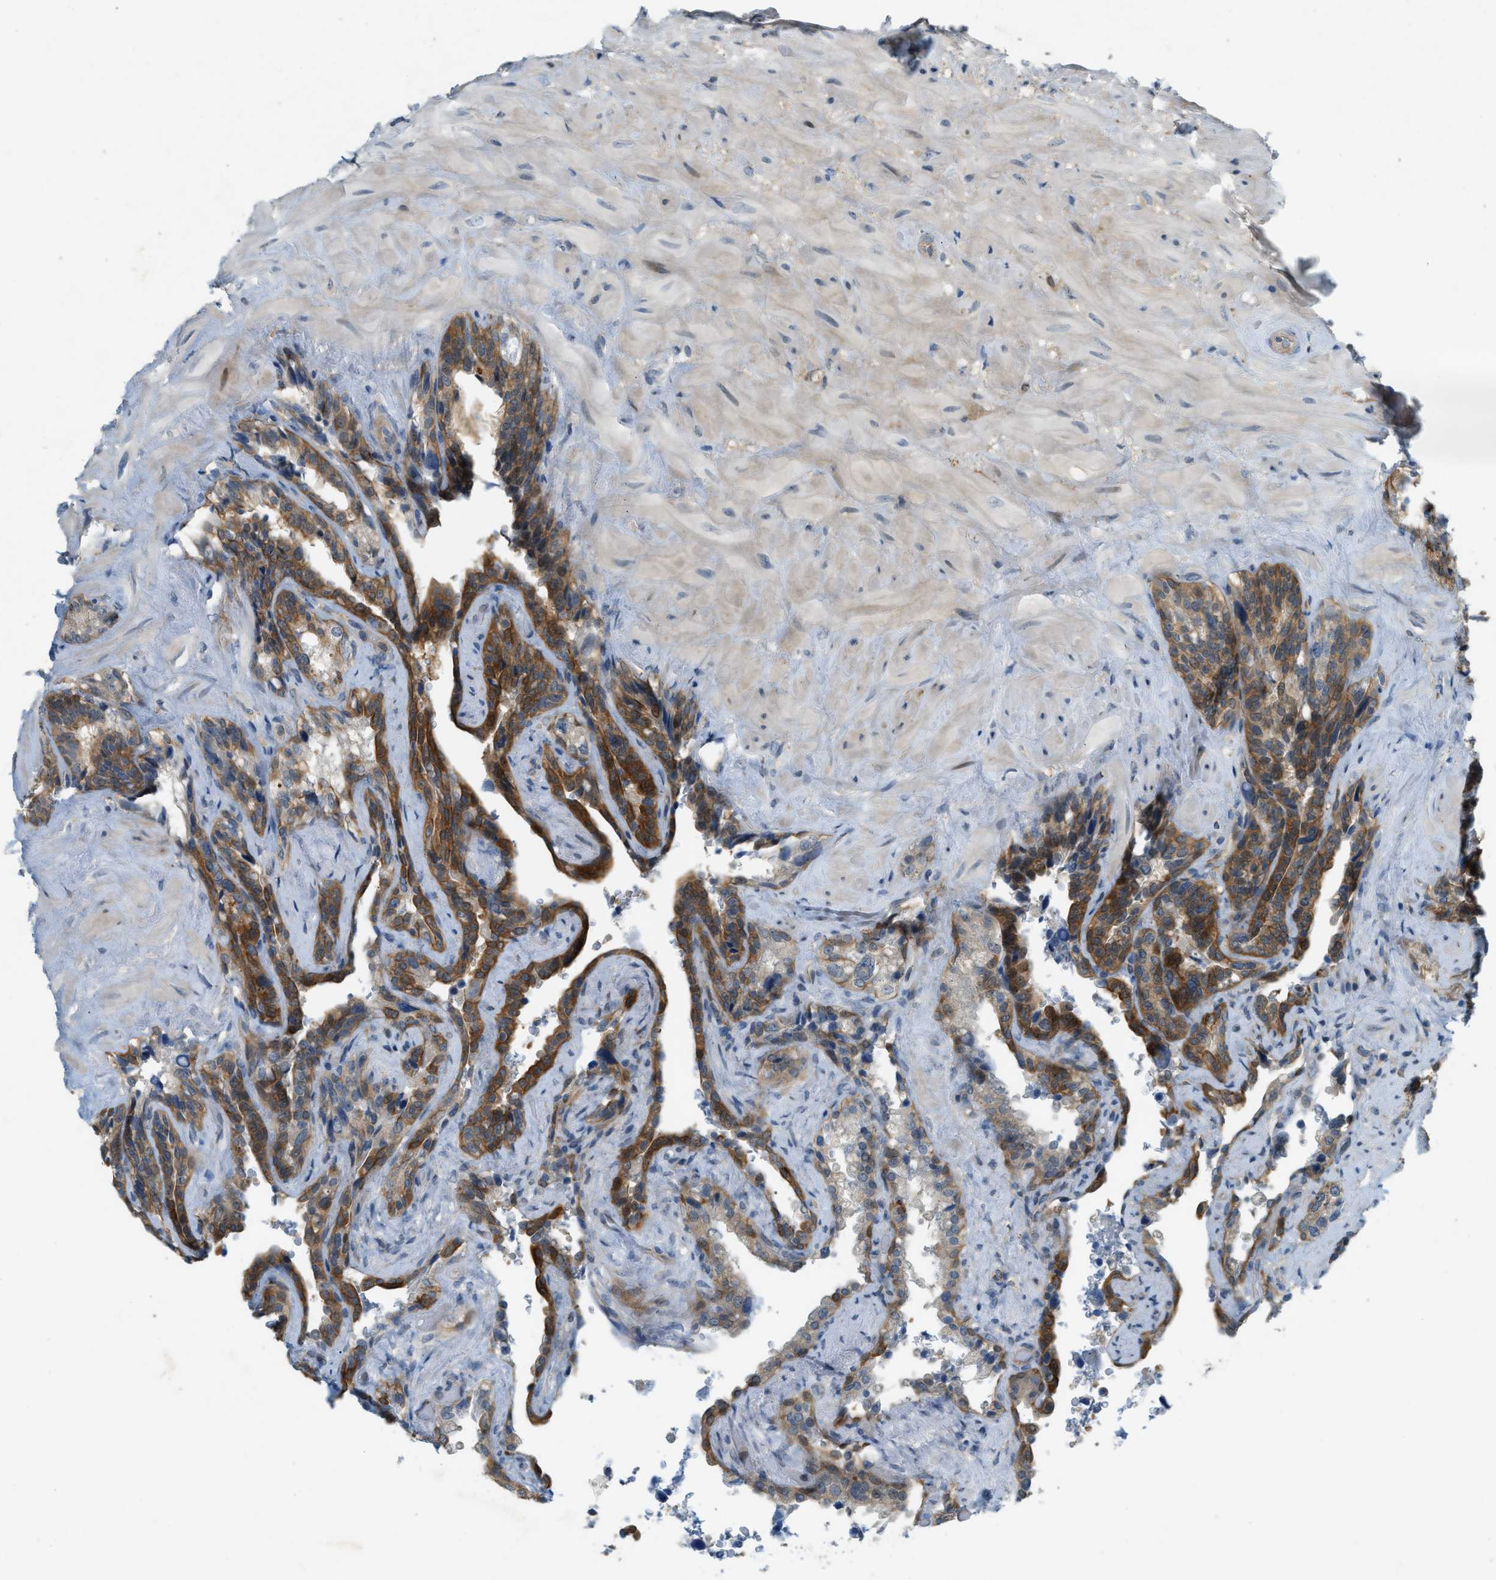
{"staining": {"intensity": "moderate", "quantity": "25%-75%", "location": "cytoplasmic/membranous,nuclear"}, "tissue": "seminal vesicle", "cell_type": "Glandular cells", "image_type": "normal", "snomed": [{"axis": "morphology", "description": "Normal tissue, NOS"}, {"axis": "topography", "description": "Seminal veicle"}], "caption": "DAB (3,3'-diaminobenzidine) immunohistochemical staining of benign human seminal vesicle reveals moderate cytoplasmic/membranous,nuclear protein staining in about 25%-75% of glandular cells.", "gene": "PDCL3", "patient": {"sex": "male", "age": 68}}